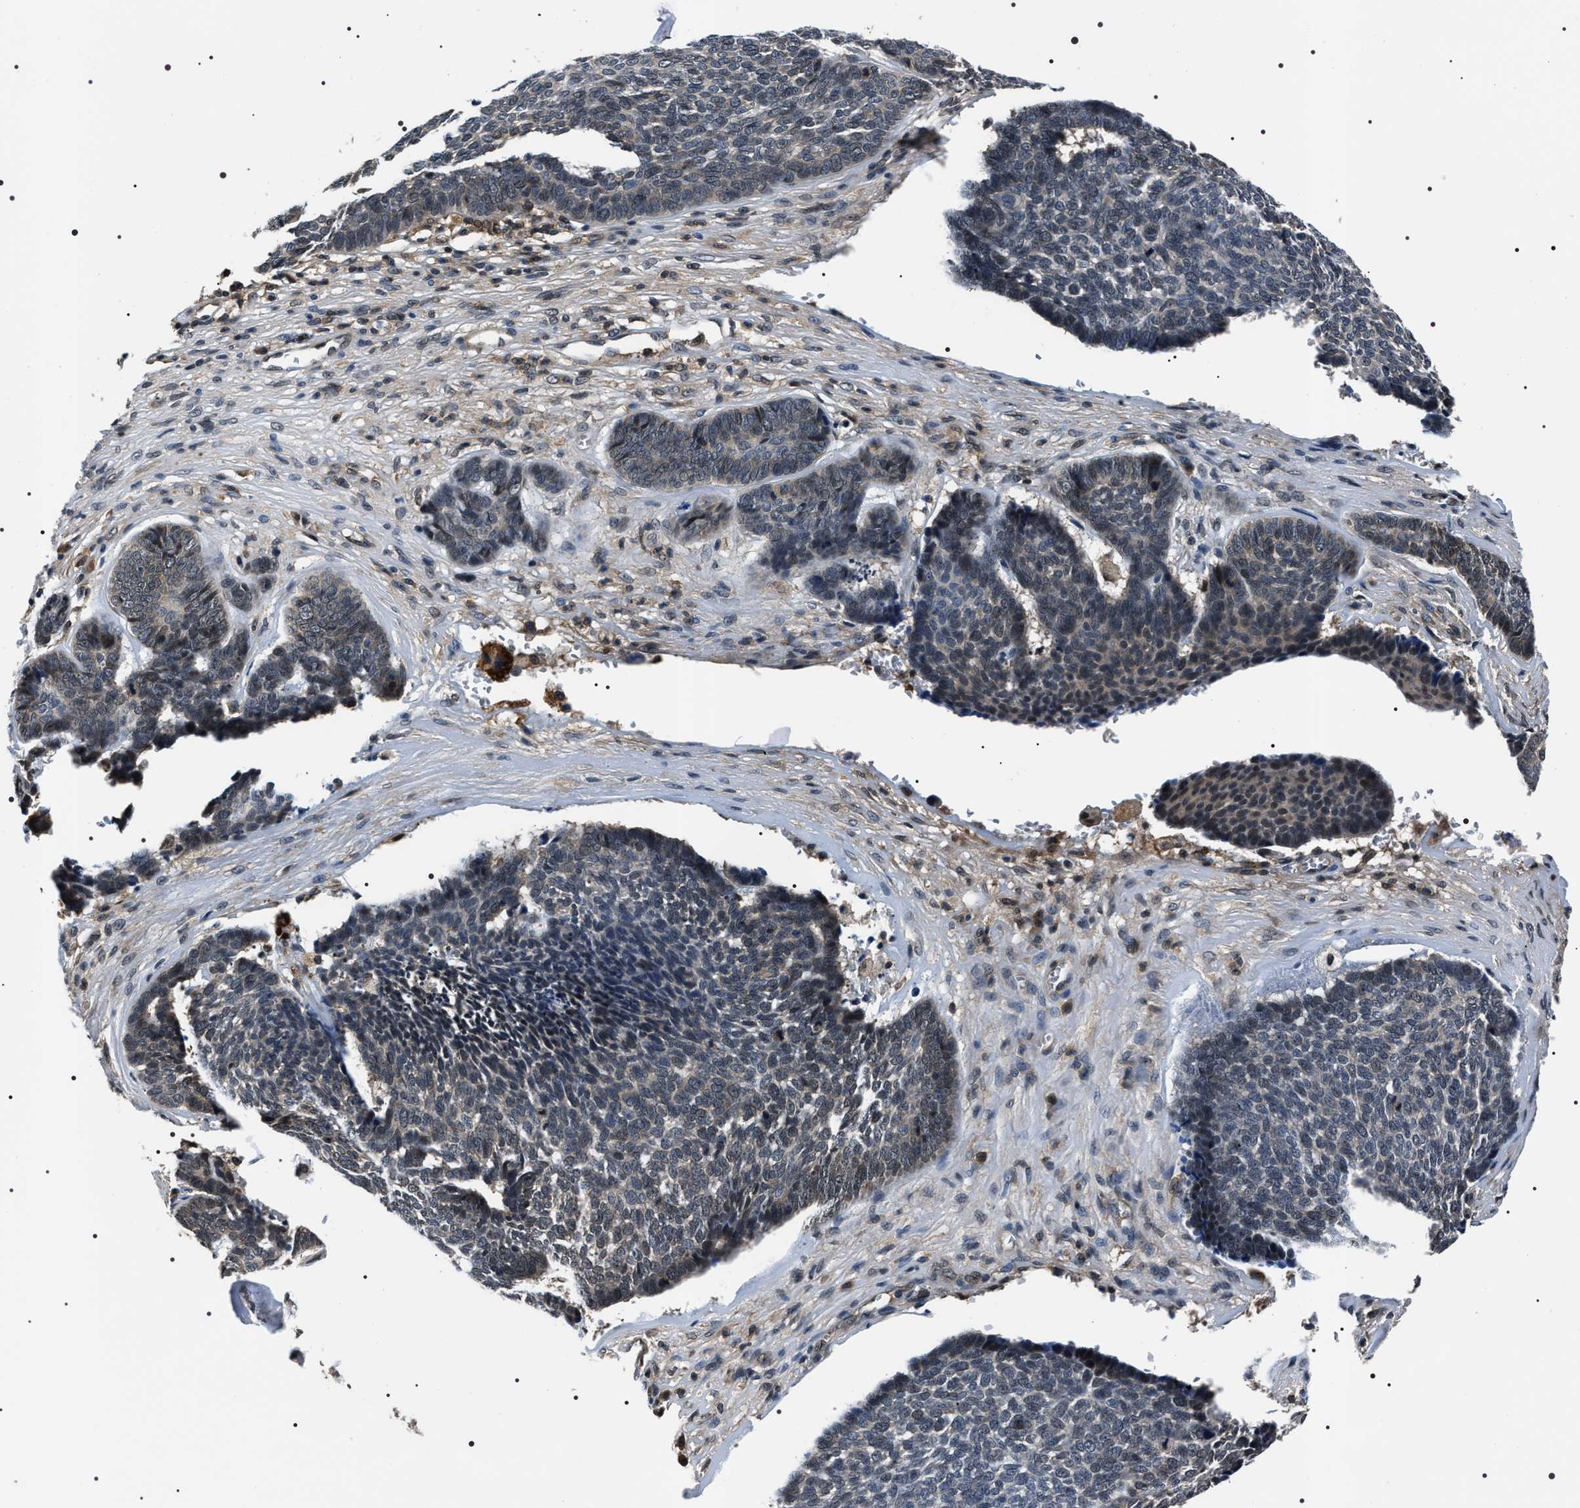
{"staining": {"intensity": "negative", "quantity": "none", "location": "none"}, "tissue": "skin cancer", "cell_type": "Tumor cells", "image_type": "cancer", "snomed": [{"axis": "morphology", "description": "Basal cell carcinoma"}, {"axis": "topography", "description": "Skin"}], "caption": "There is no significant staining in tumor cells of skin basal cell carcinoma. Nuclei are stained in blue.", "gene": "SIPA1", "patient": {"sex": "male", "age": 84}}